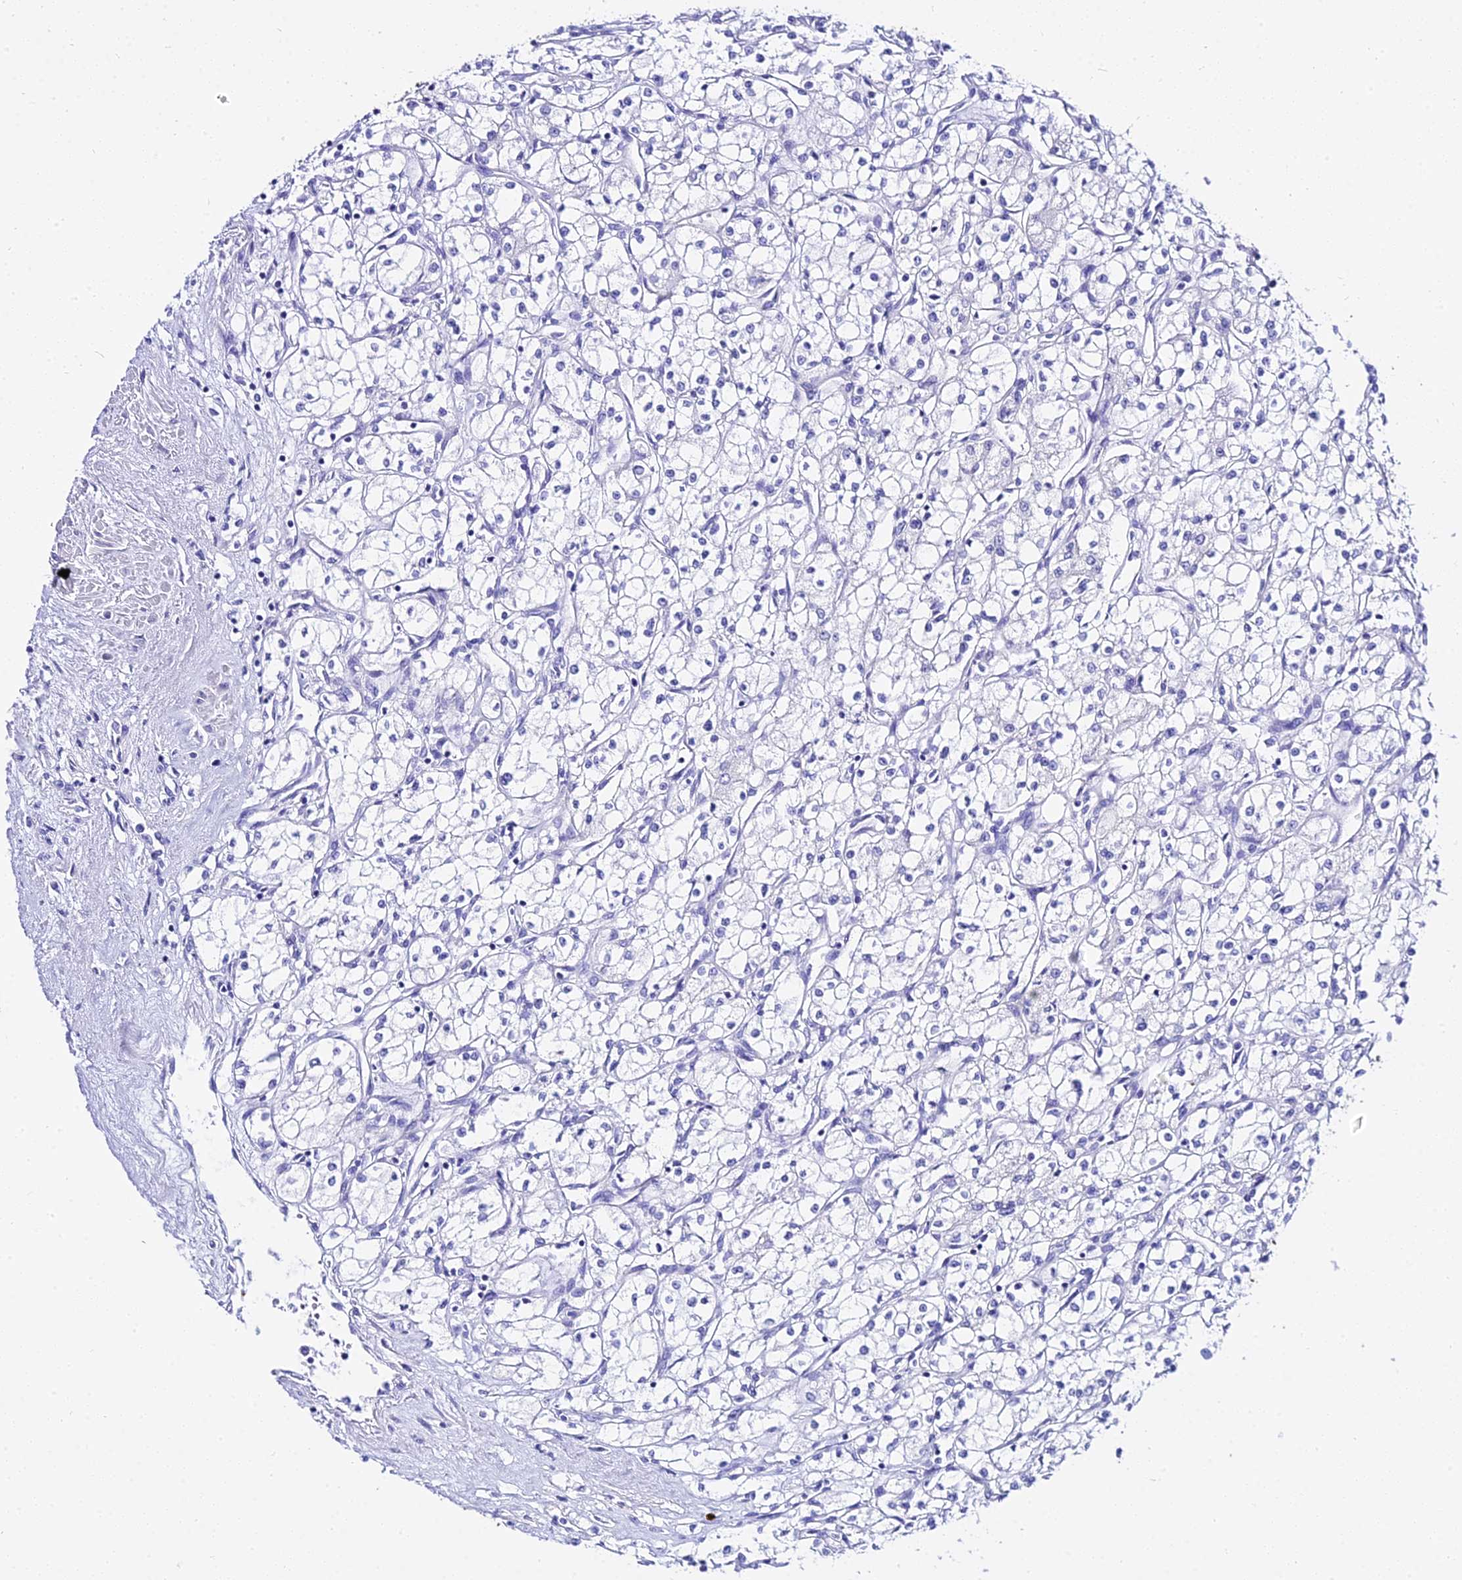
{"staining": {"intensity": "negative", "quantity": "none", "location": "none"}, "tissue": "renal cancer", "cell_type": "Tumor cells", "image_type": "cancer", "snomed": [{"axis": "morphology", "description": "Adenocarcinoma, NOS"}, {"axis": "topography", "description": "Kidney"}], "caption": "IHC of human renal adenocarcinoma exhibits no expression in tumor cells. (DAB IHC with hematoxylin counter stain).", "gene": "DEFB106A", "patient": {"sex": "male", "age": 59}}